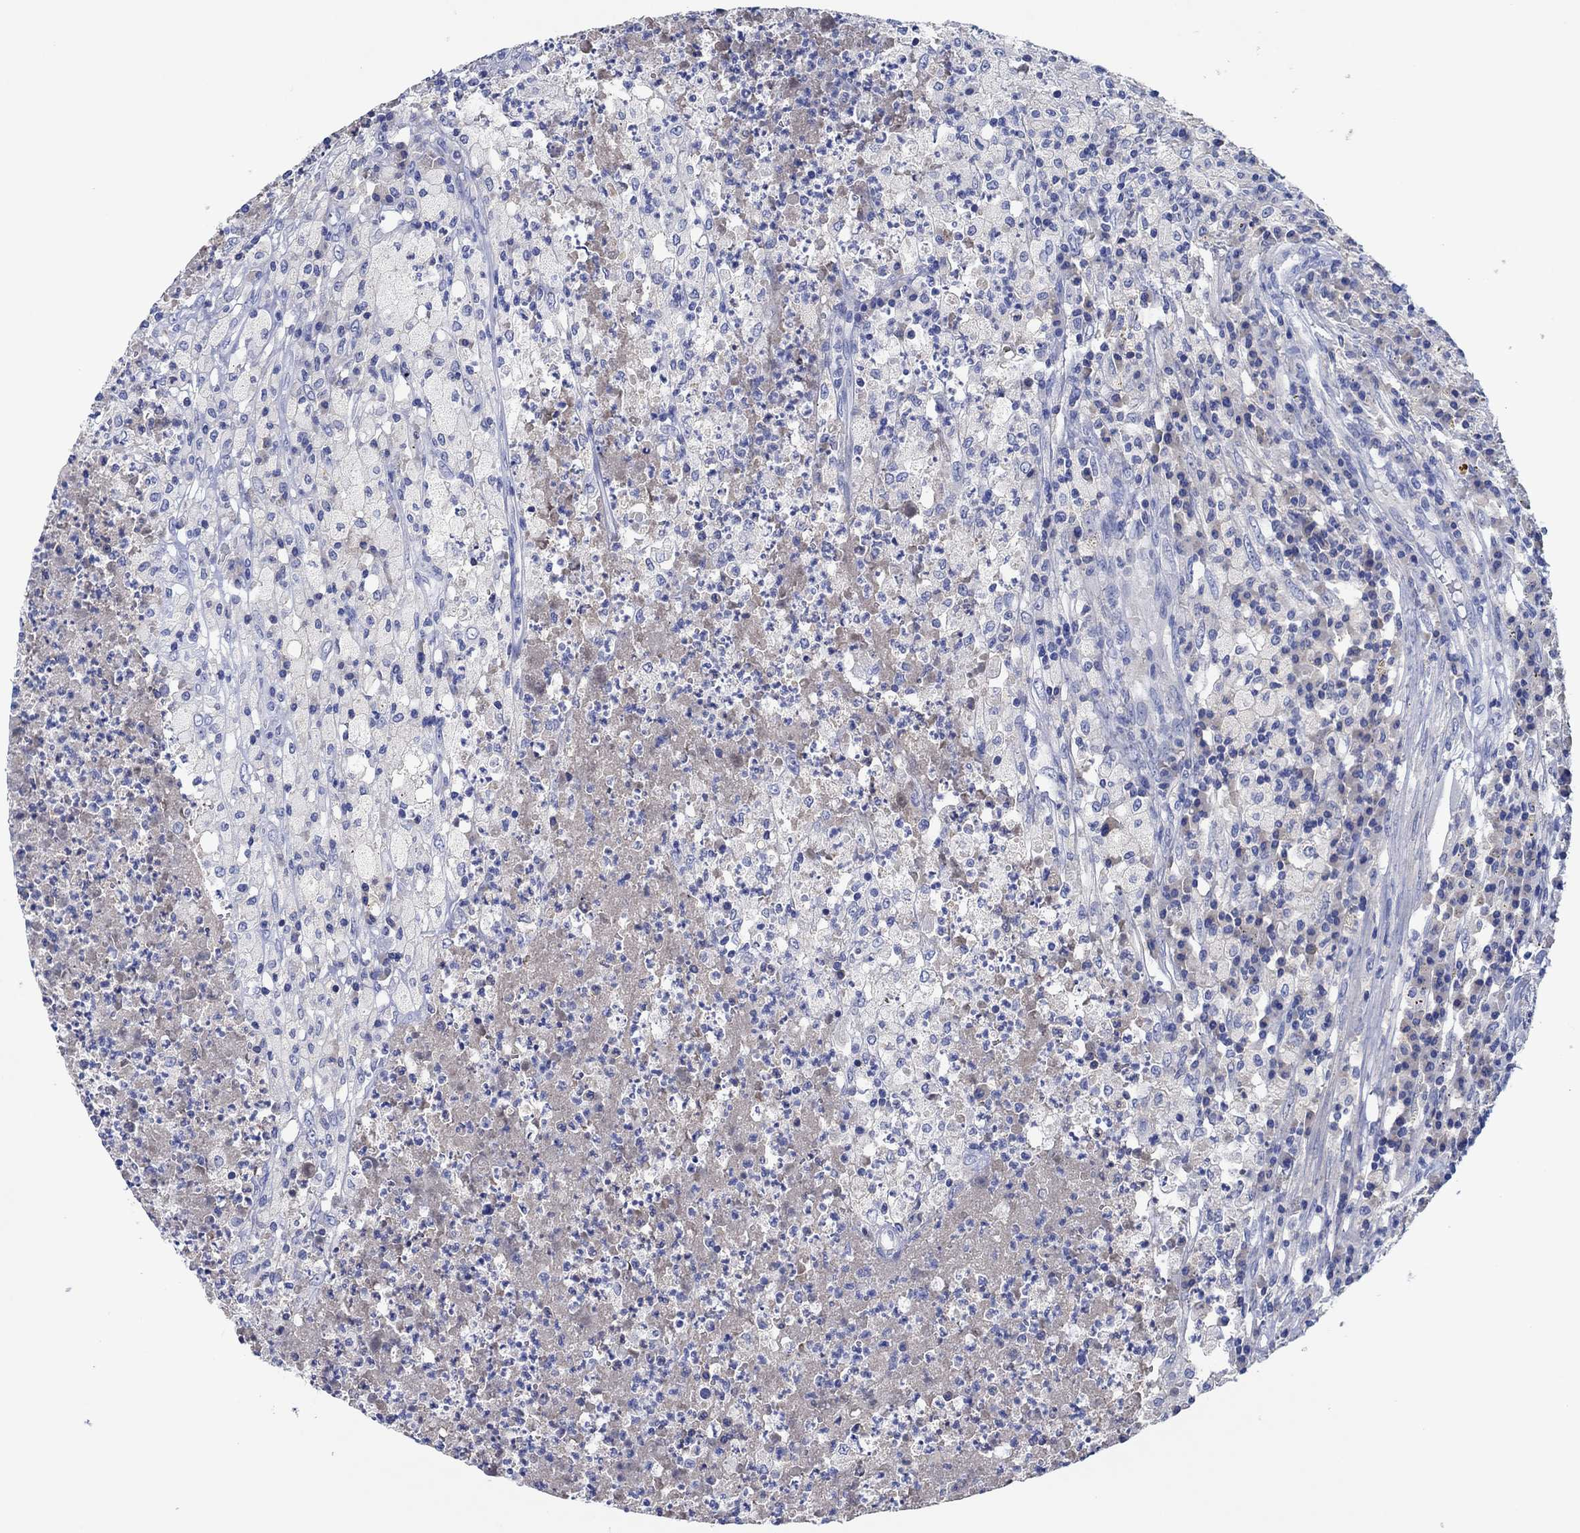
{"staining": {"intensity": "negative", "quantity": "none", "location": "none"}, "tissue": "testis cancer", "cell_type": "Tumor cells", "image_type": "cancer", "snomed": [{"axis": "morphology", "description": "Necrosis, NOS"}, {"axis": "morphology", "description": "Carcinoma, Embryonal, NOS"}, {"axis": "topography", "description": "Testis"}], "caption": "This histopathology image is of testis cancer (embryonal carcinoma) stained with immunohistochemistry (IHC) to label a protein in brown with the nuclei are counter-stained blue. There is no positivity in tumor cells.", "gene": "CPNE6", "patient": {"sex": "male", "age": 19}}